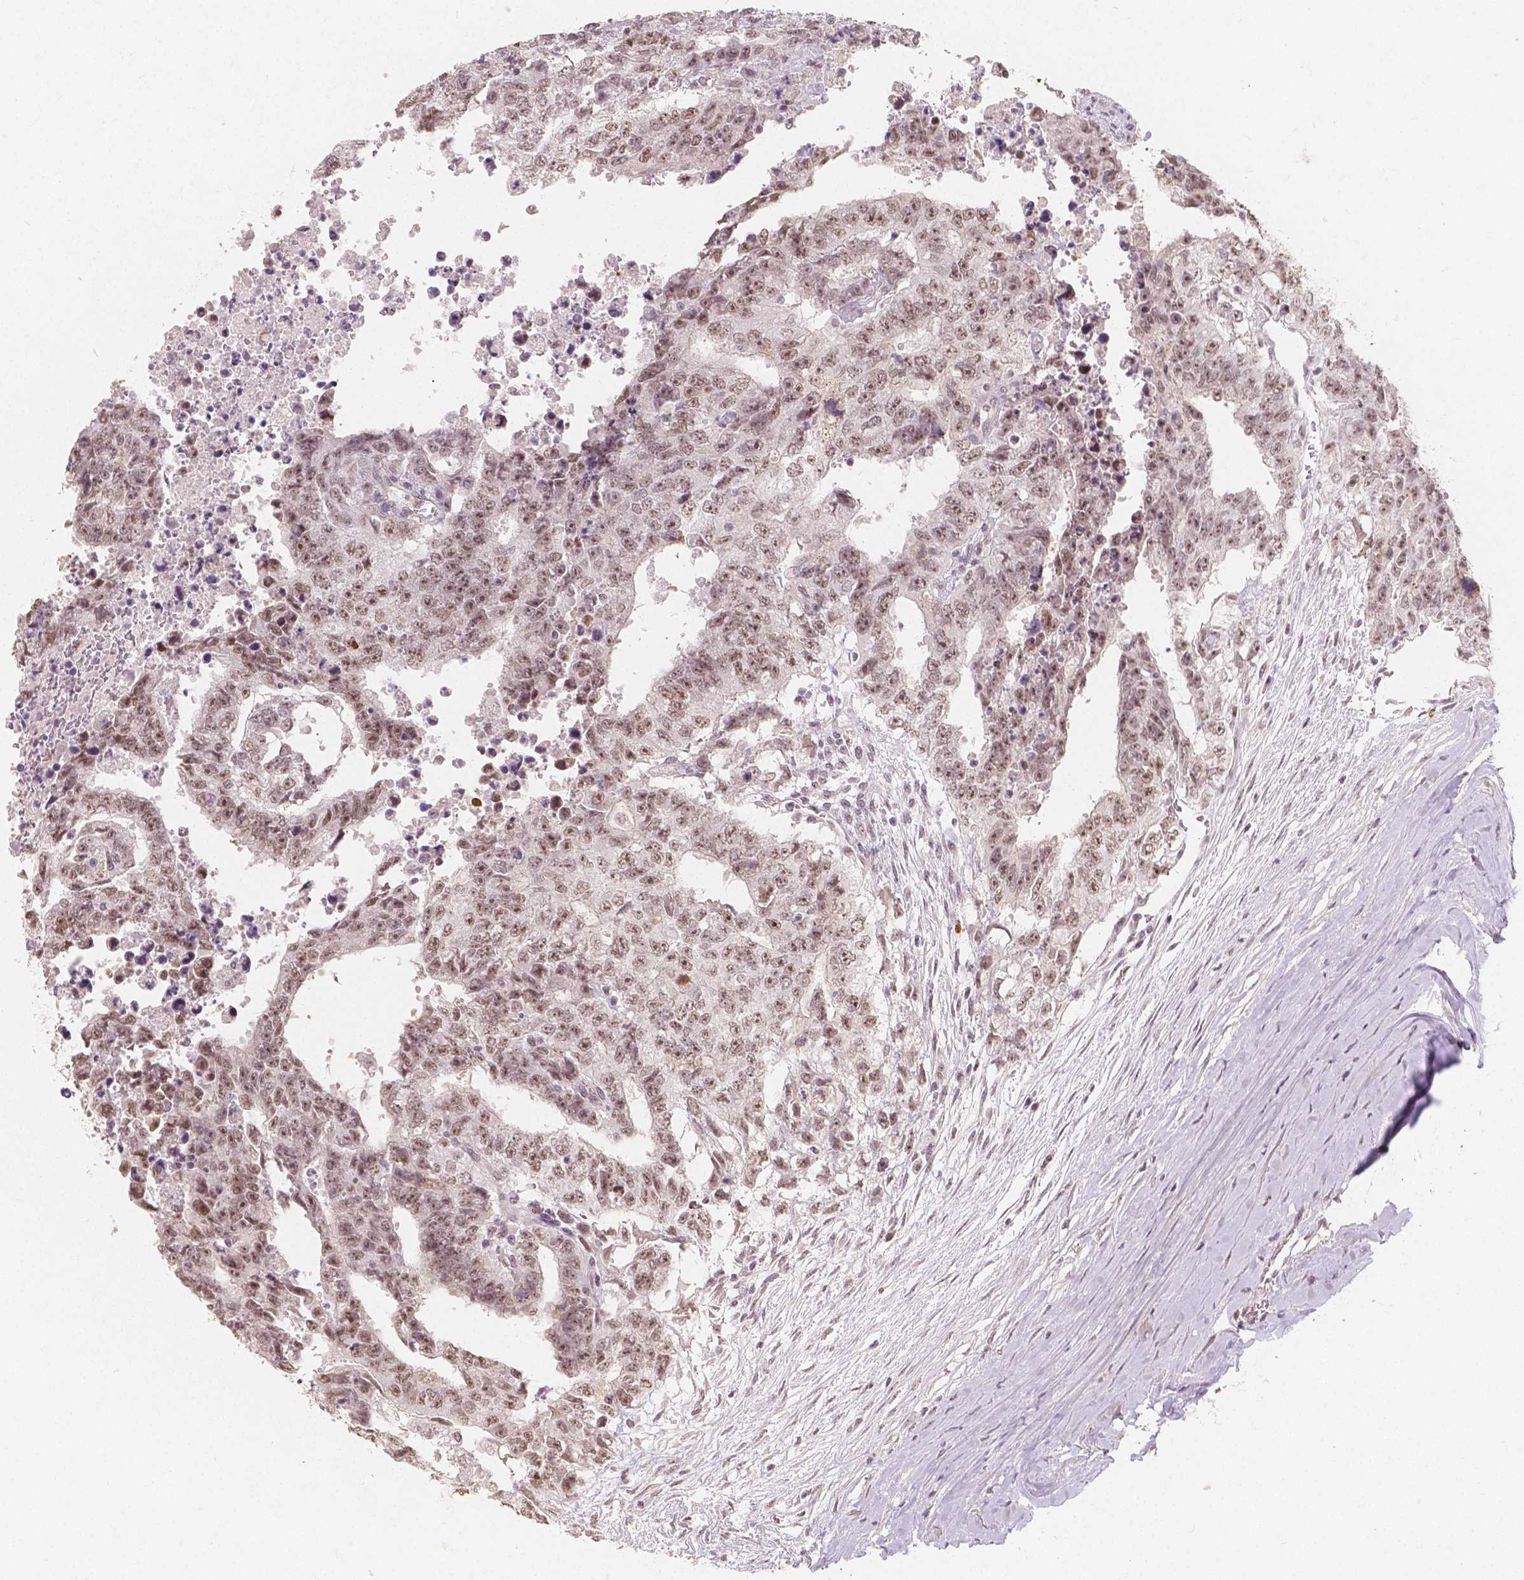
{"staining": {"intensity": "moderate", "quantity": ">75%", "location": "nuclear"}, "tissue": "testis cancer", "cell_type": "Tumor cells", "image_type": "cancer", "snomed": [{"axis": "morphology", "description": "Carcinoma, Embryonal, NOS"}, {"axis": "topography", "description": "Testis"}], "caption": "Protein analysis of testis embryonal carcinoma tissue displays moderate nuclear positivity in approximately >75% of tumor cells. (IHC, brightfield microscopy, high magnification).", "gene": "NOLC1", "patient": {"sex": "male", "age": 24}}